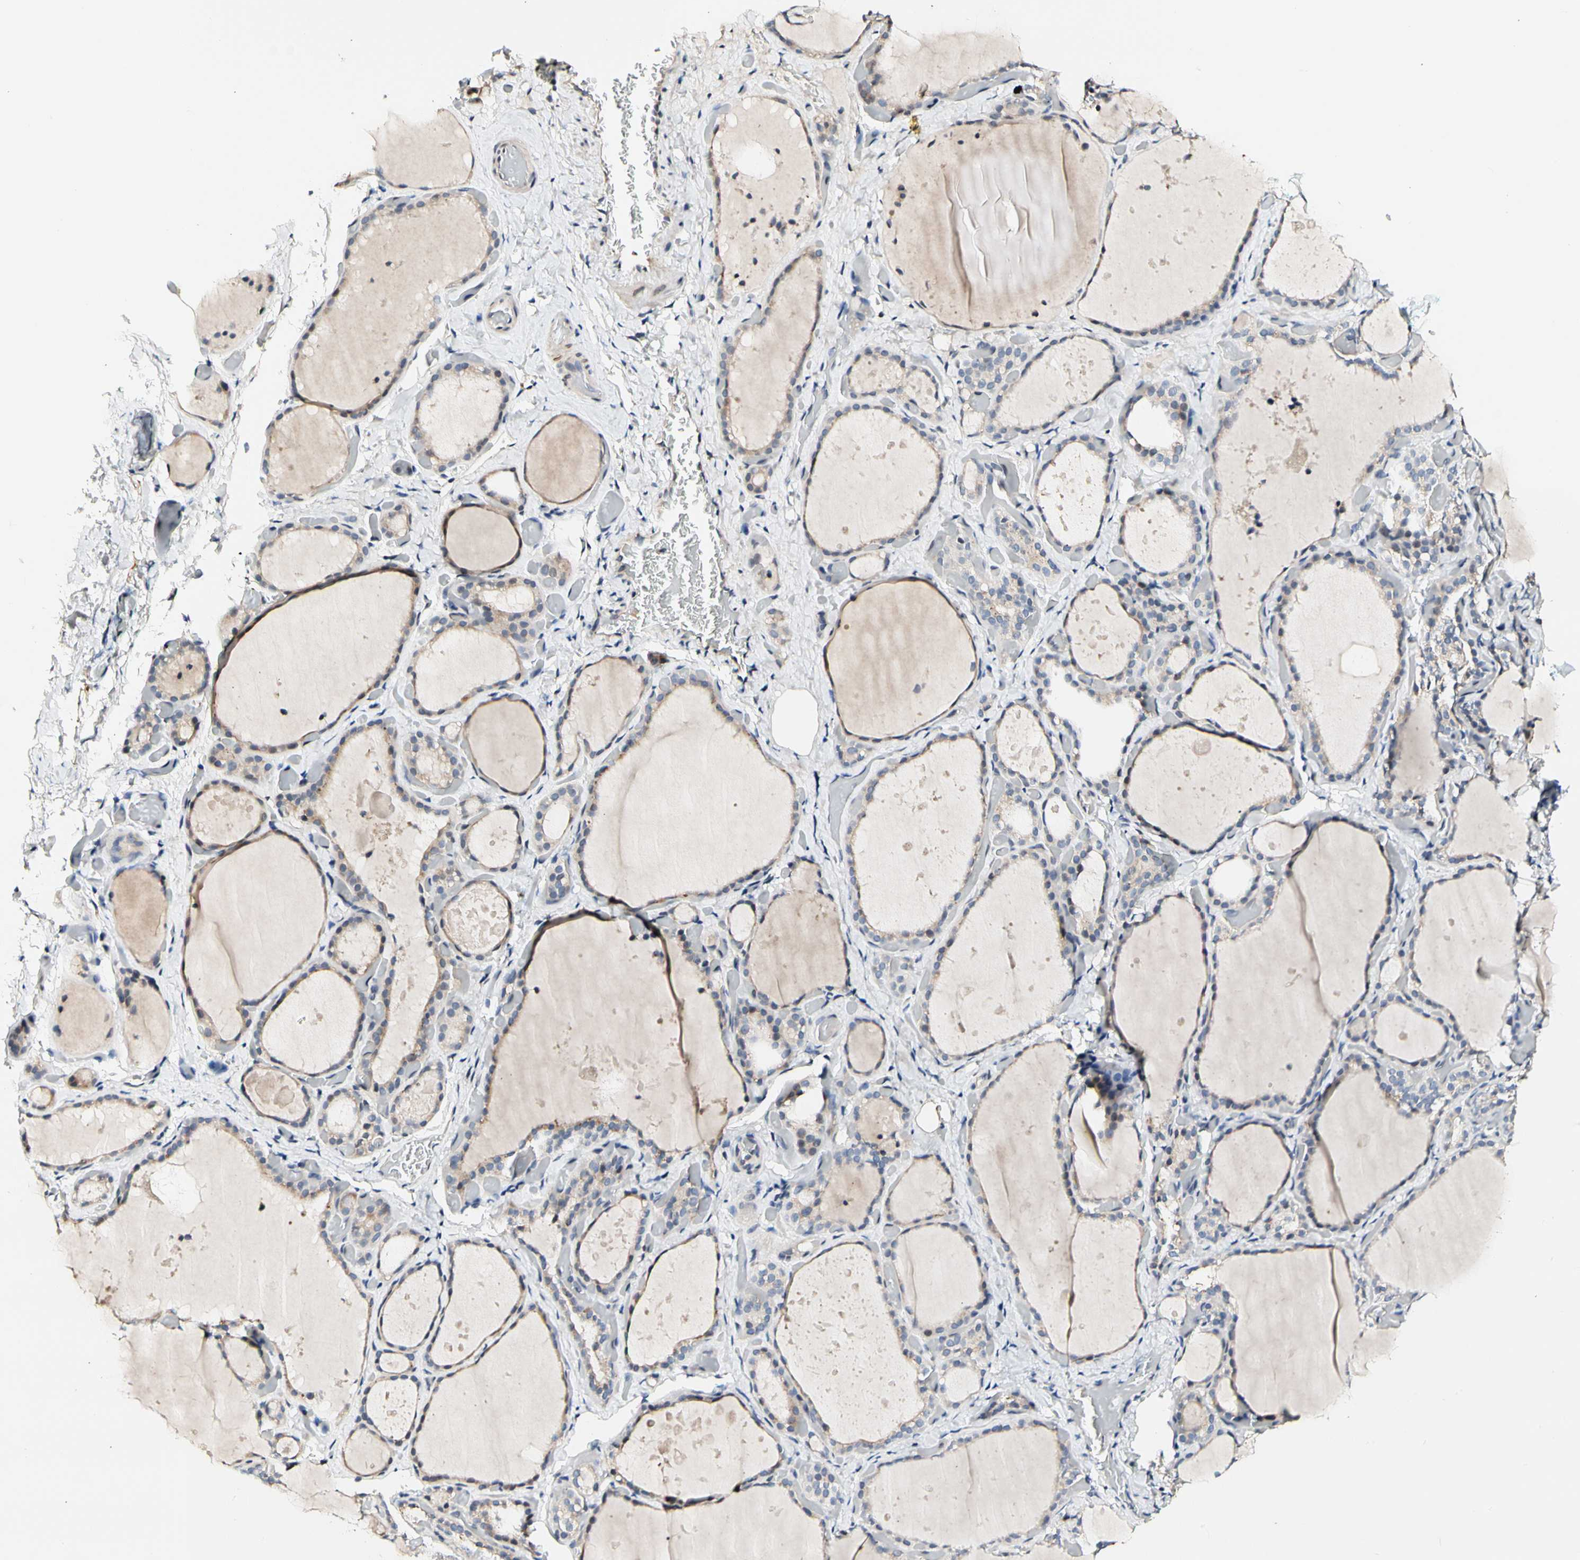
{"staining": {"intensity": "negative", "quantity": "none", "location": "none"}, "tissue": "thyroid gland", "cell_type": "Glandular cells", "image_type": "normal", "snomed": [{"axis": "morphology", "description": "Normal tissue, NOS"}, {"axis": "topography", "description": "Thyroid gland"}], "caption": "High magnification brightfield microscopy of unremarkable thyroid gland stained with DAB (3,3'-diaminobenzidine) (brown) and counterstained with hematoxylin (blue): glandular cells show no significant expression. (DAB (3,3'-diaminobenzidine) immunohistochemistry (IHC) with hematoxylin counter stain).", "gene": "SOX30", "patient": {"sex": "female", "age": 44}}